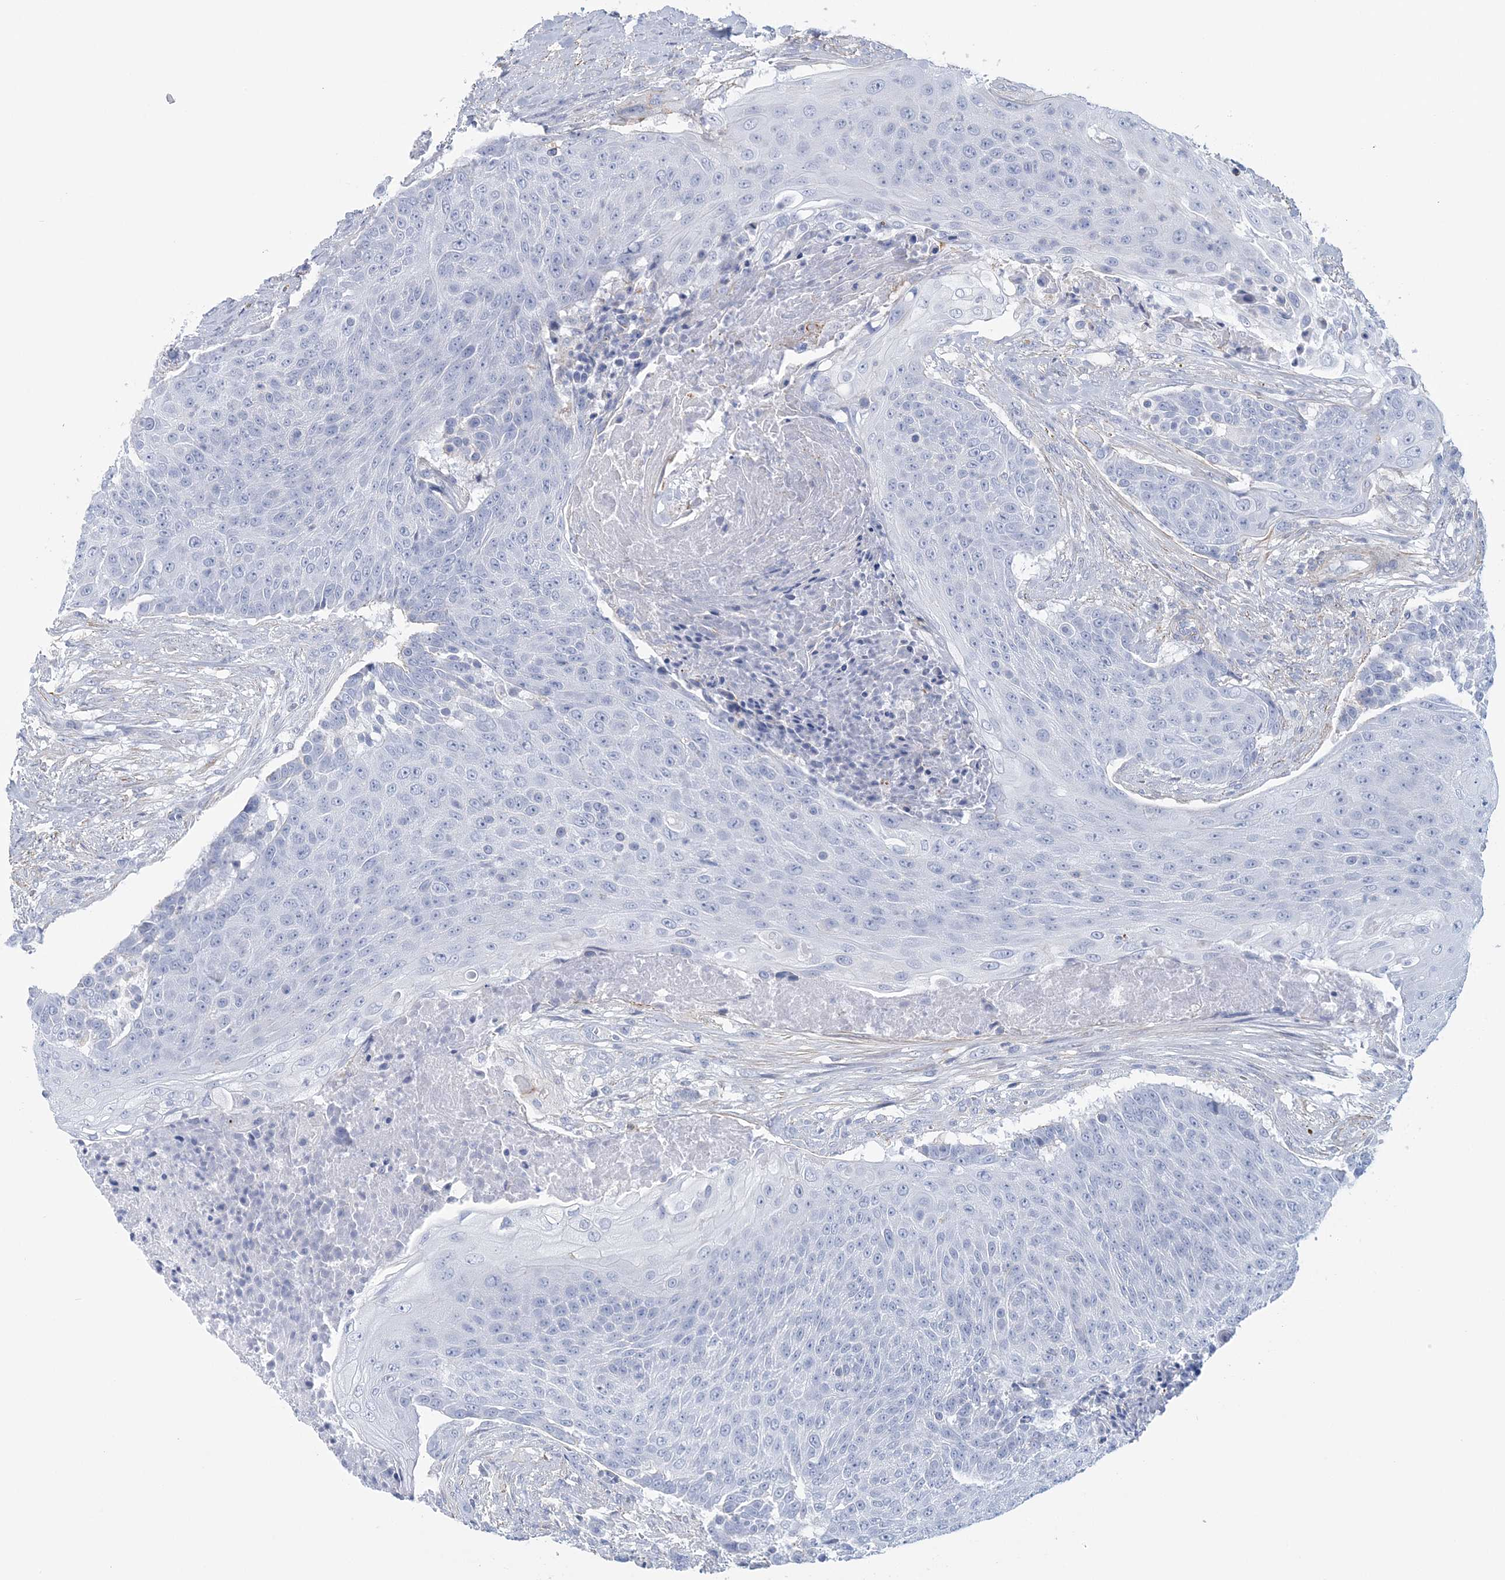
{"staining": {"intensity": "negative", "quantity": "none", "location": "none"}, "tissue": "urothelial cancer", "cell_type": "Tumor cells", "image_type": "cancer", "snomed": [{"axis": "morphology", "description": "Urothelial carcinoma, High grade"}, {"axis": "topography", "description": "Urinary bladder"}], "caption": "High power microscopy image of an immunohistochemistry photomicrograph of urothelial cancer, revealing no significant staining in tumor cells. (Brightfield microscopy of DAB (3,3'-diaminobenzidine) immunohistochemistry at high magnification).", "gene": "C11orf21", "patient": {"sex": "female", "age": 63}}